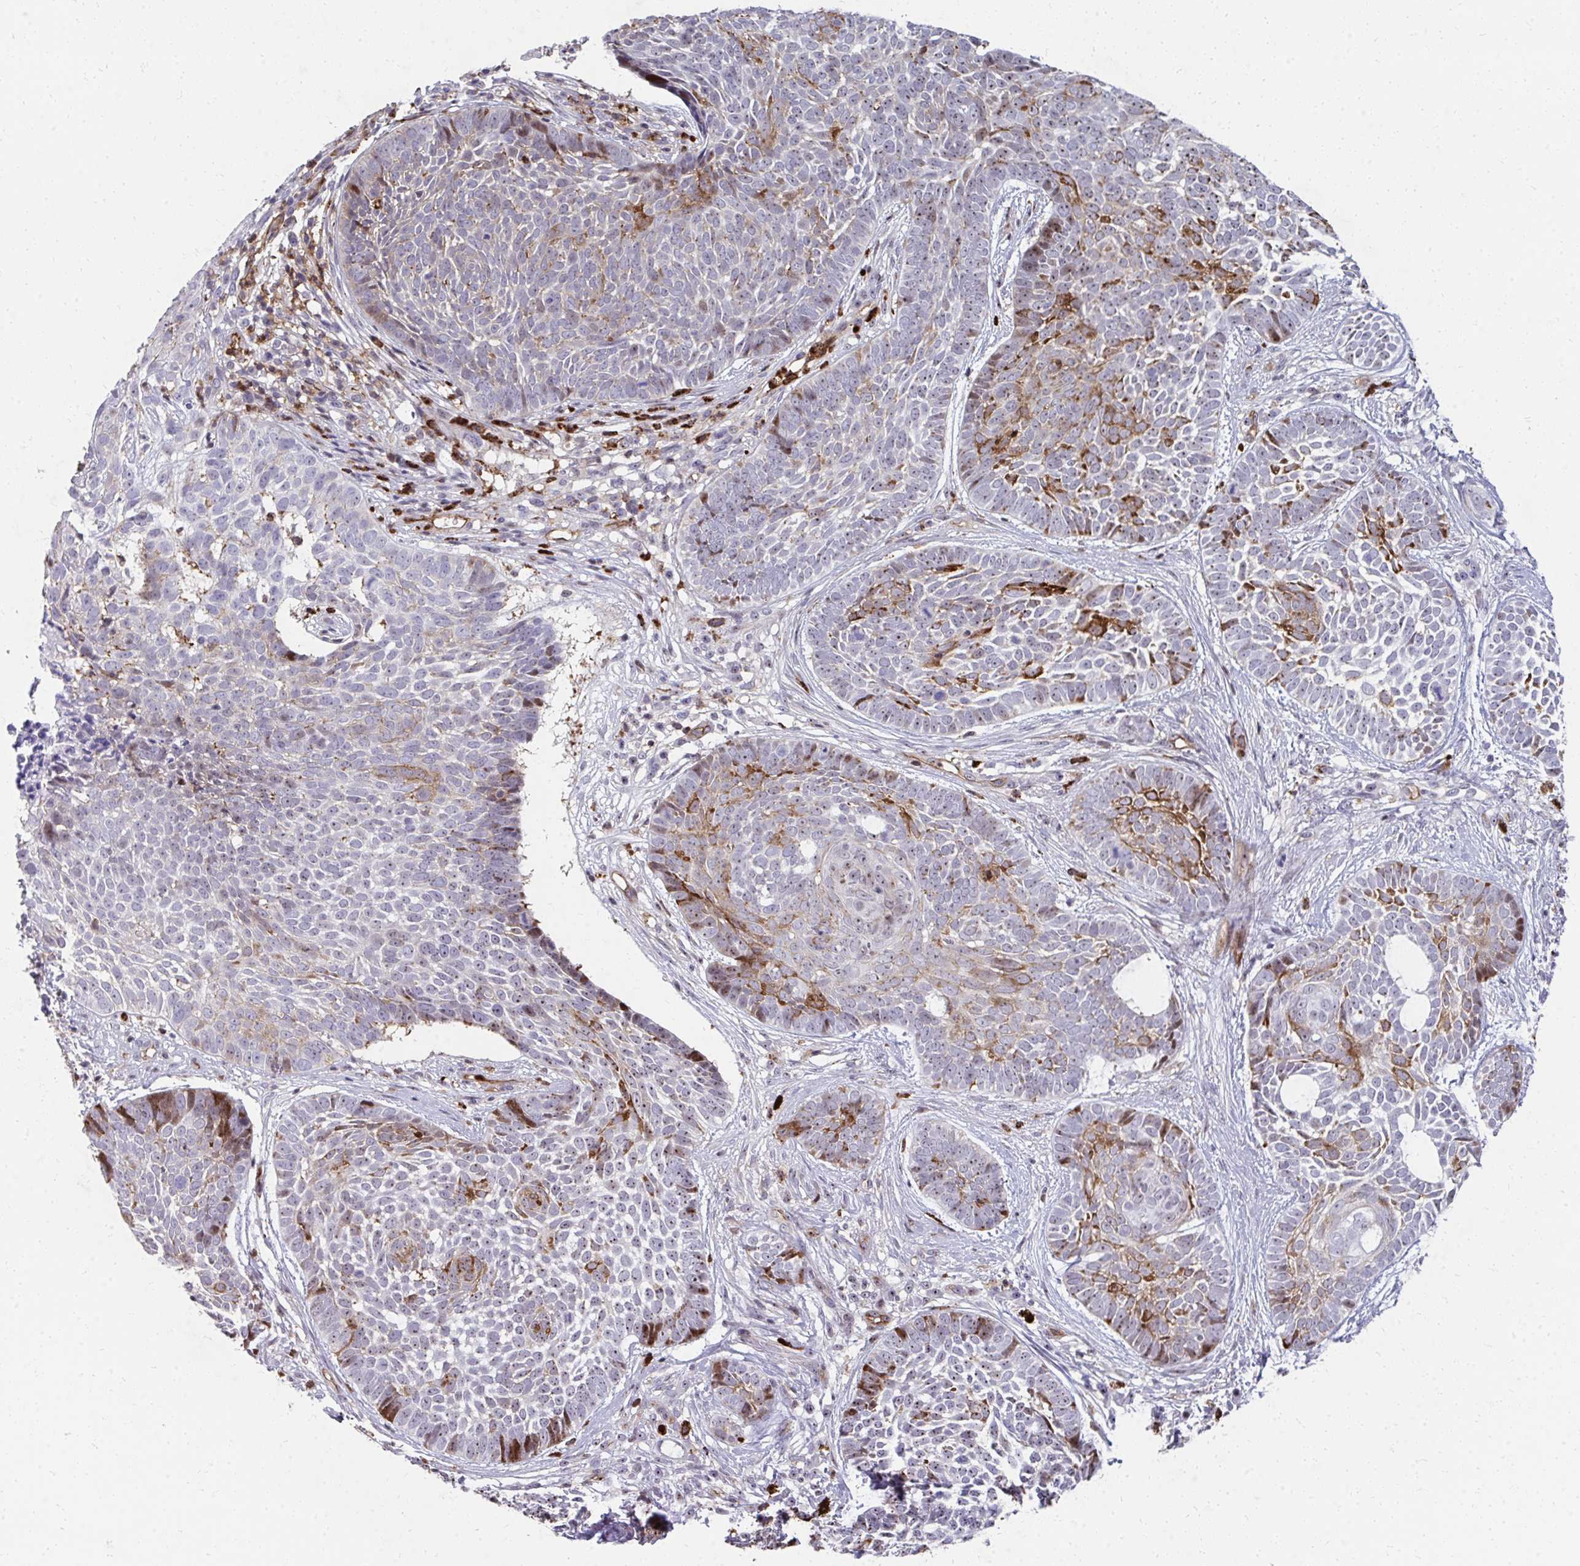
{"staining": {"intensity": "moderate", "quantity": "25%-75%", "location": "cytoplasmic/membranous"}, "tissue": "skin cancer", "cell_type": "Tumor cells", "image_type": "cancer", "snomed": [{"axis": "morphology", "description": "Basal cell carcinoma"}, {"axis": "topography", "description": "Skin"}], "caption": "A histopathology image of skin cancer stained for a protein exhibits moderate cytoplasmic/membranous brown staining in tumor cells. The protein is stained brown, and the nuclei are stained in blue (DAB (3,3'-diaminobenzidine) IHC with brightfield microscopy, high magnification).", "gene": "FOXN3", "patient": {"sex": "female", "age": 89}}